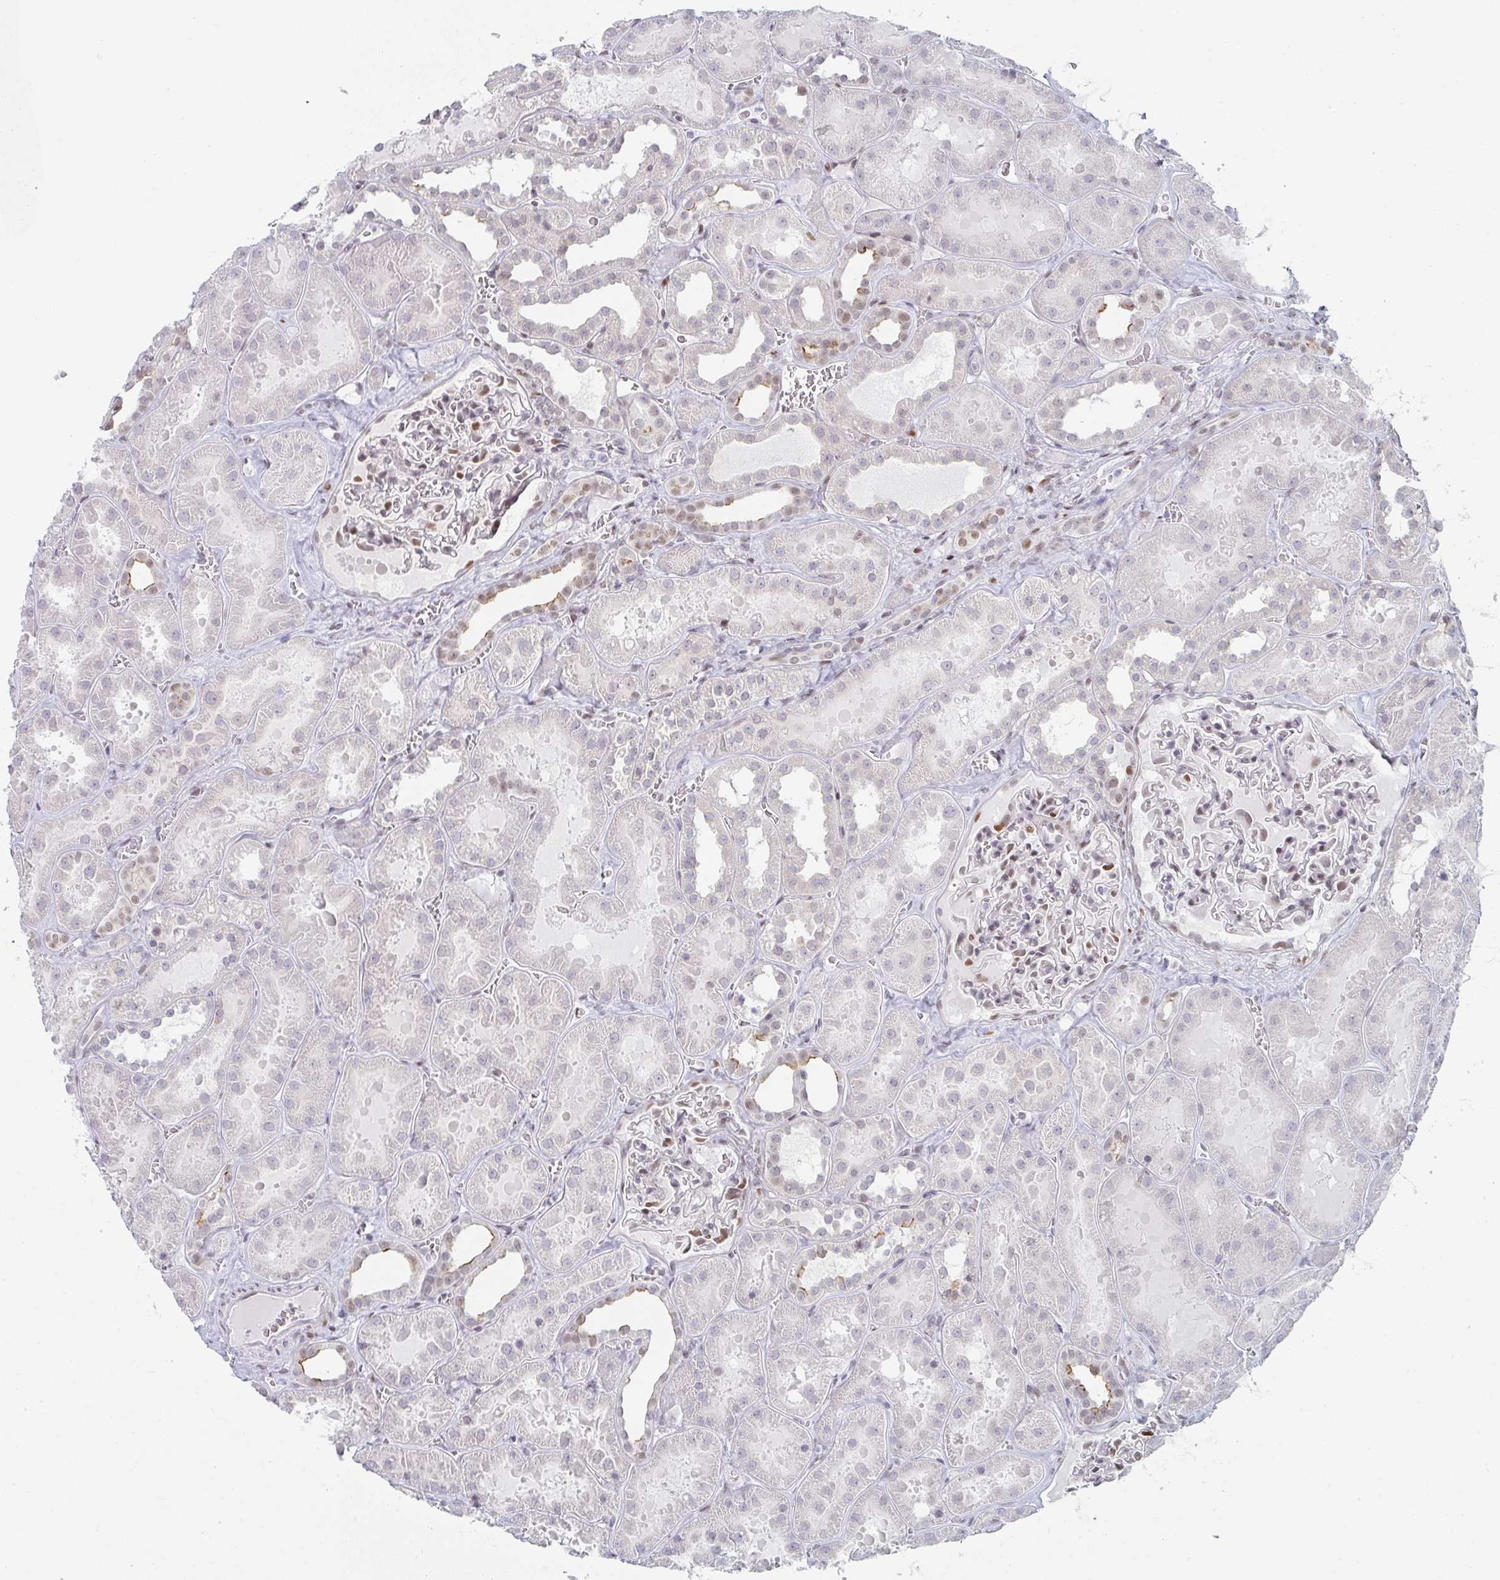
{"staining": {"intensity": "moderate", "quantity": "25%-75%", "location": "nuclear"}, "tissue": "kidney", "cell_type": "Cells in glomeruli", "image_type": "normal", "snomed": [{"axis": "morphology", "description": "Normal tissue, NOS"}, {"axis": "topography", "description": "Kidney"}], "caption": "Kidney stained for a protein shows moderate nuclear positivity in cells in glomeruli. (DAB (3,3'-diaminobenzidine) IHC with brightfield microscopy, high magnification).", "gene": "POU2AF2", "patient": {"sex": "female", "age": 41}}